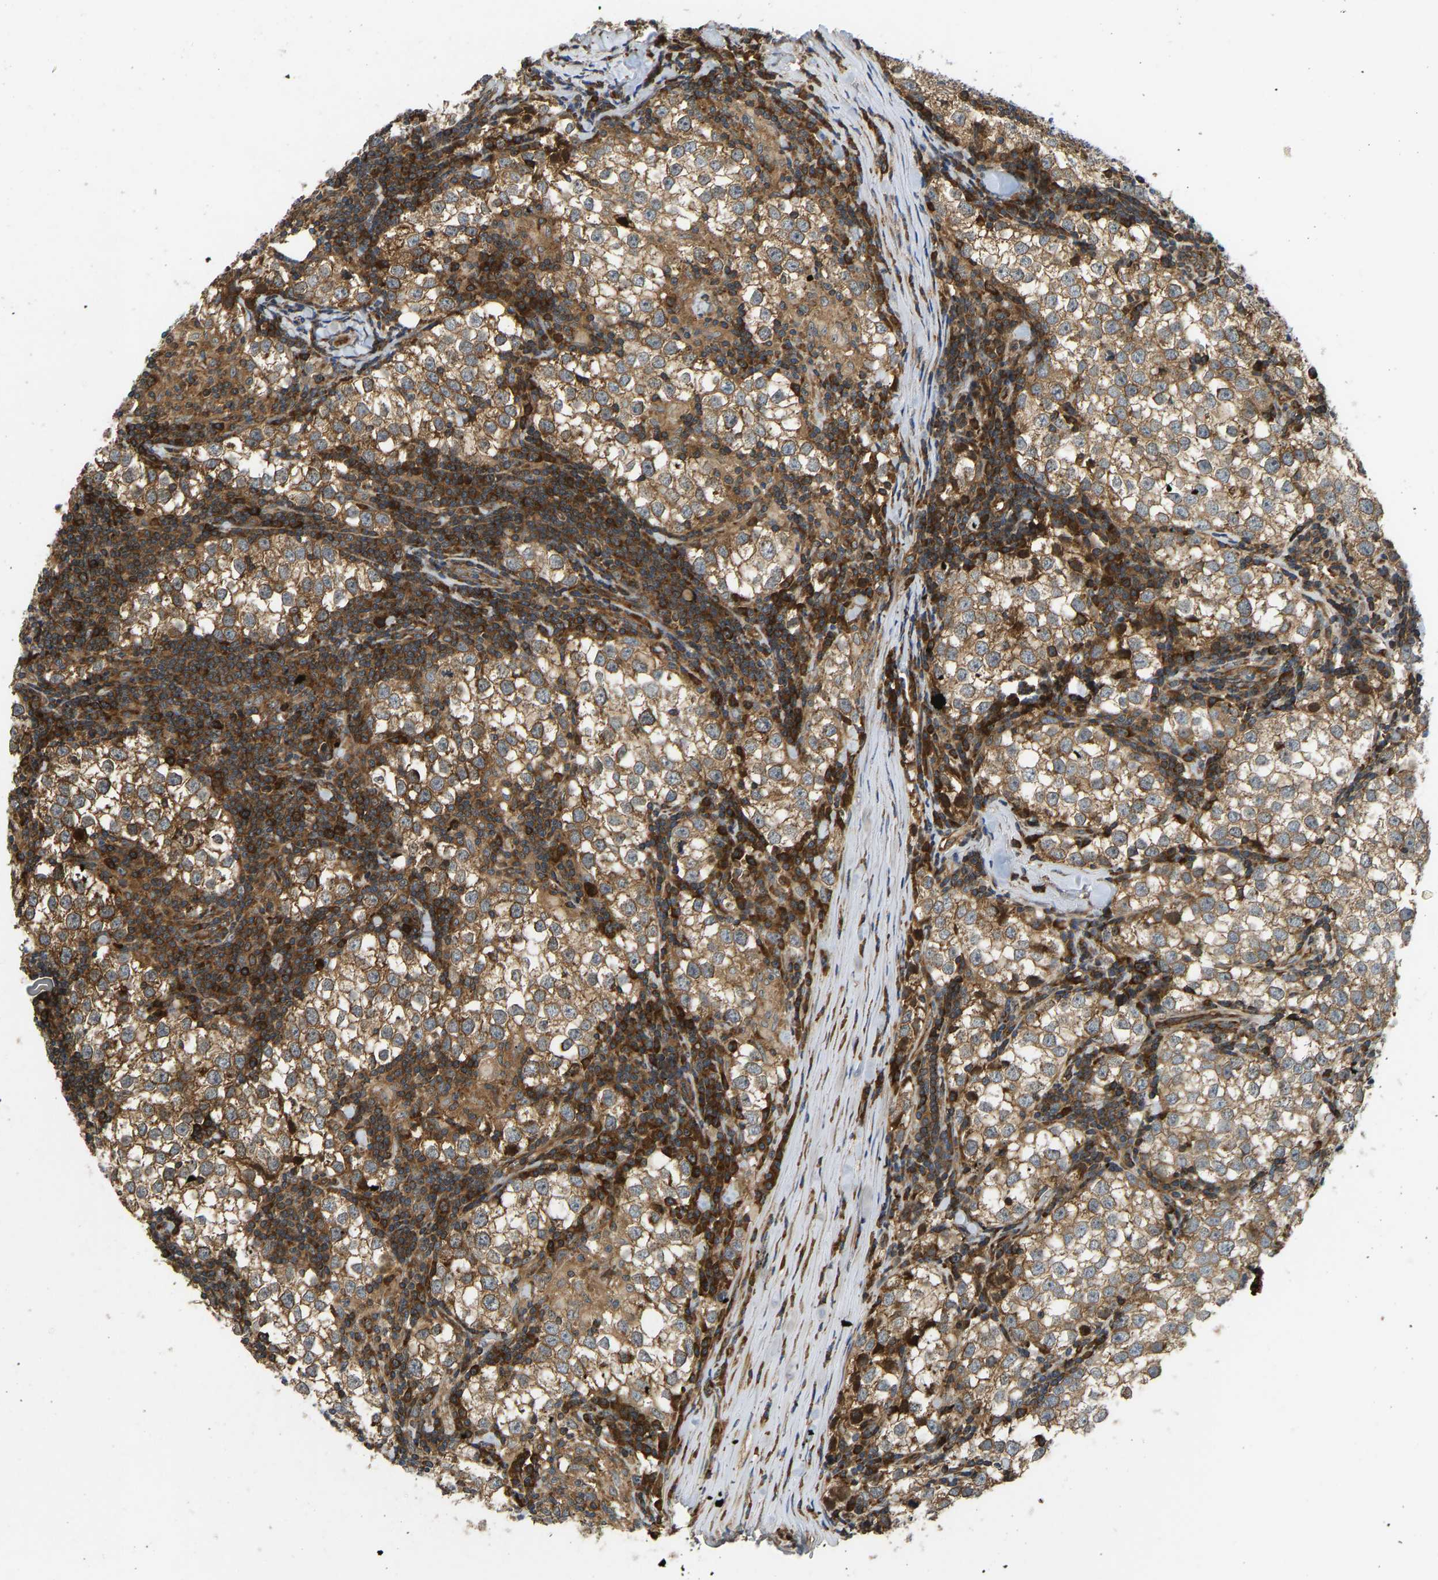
{"staining": {"intensity": "moderate", "quantity": ">75%", "location": "cytoplasmic/membranous"}, "tissue": "testis cancer", "cell_type": "Tumor cells", "image_type": "cancer", "snomed": [{"axis": "morphology", "description": "Seminoma, NOS"}, {"axis": "morphology", "description": "Carcinoma, Embryonal, NOS"}, {"axis": "topography", "description": "Testis"}], "caption": "About >75% of tumor cells in testis cancer (seminoma) demonstrate moderate cytoplasmic/membranous protein expression as visualized by brown immunohistochemical staining.", "gene": "RASGRF2", "patient": {"sex": "male", "age": 36}}